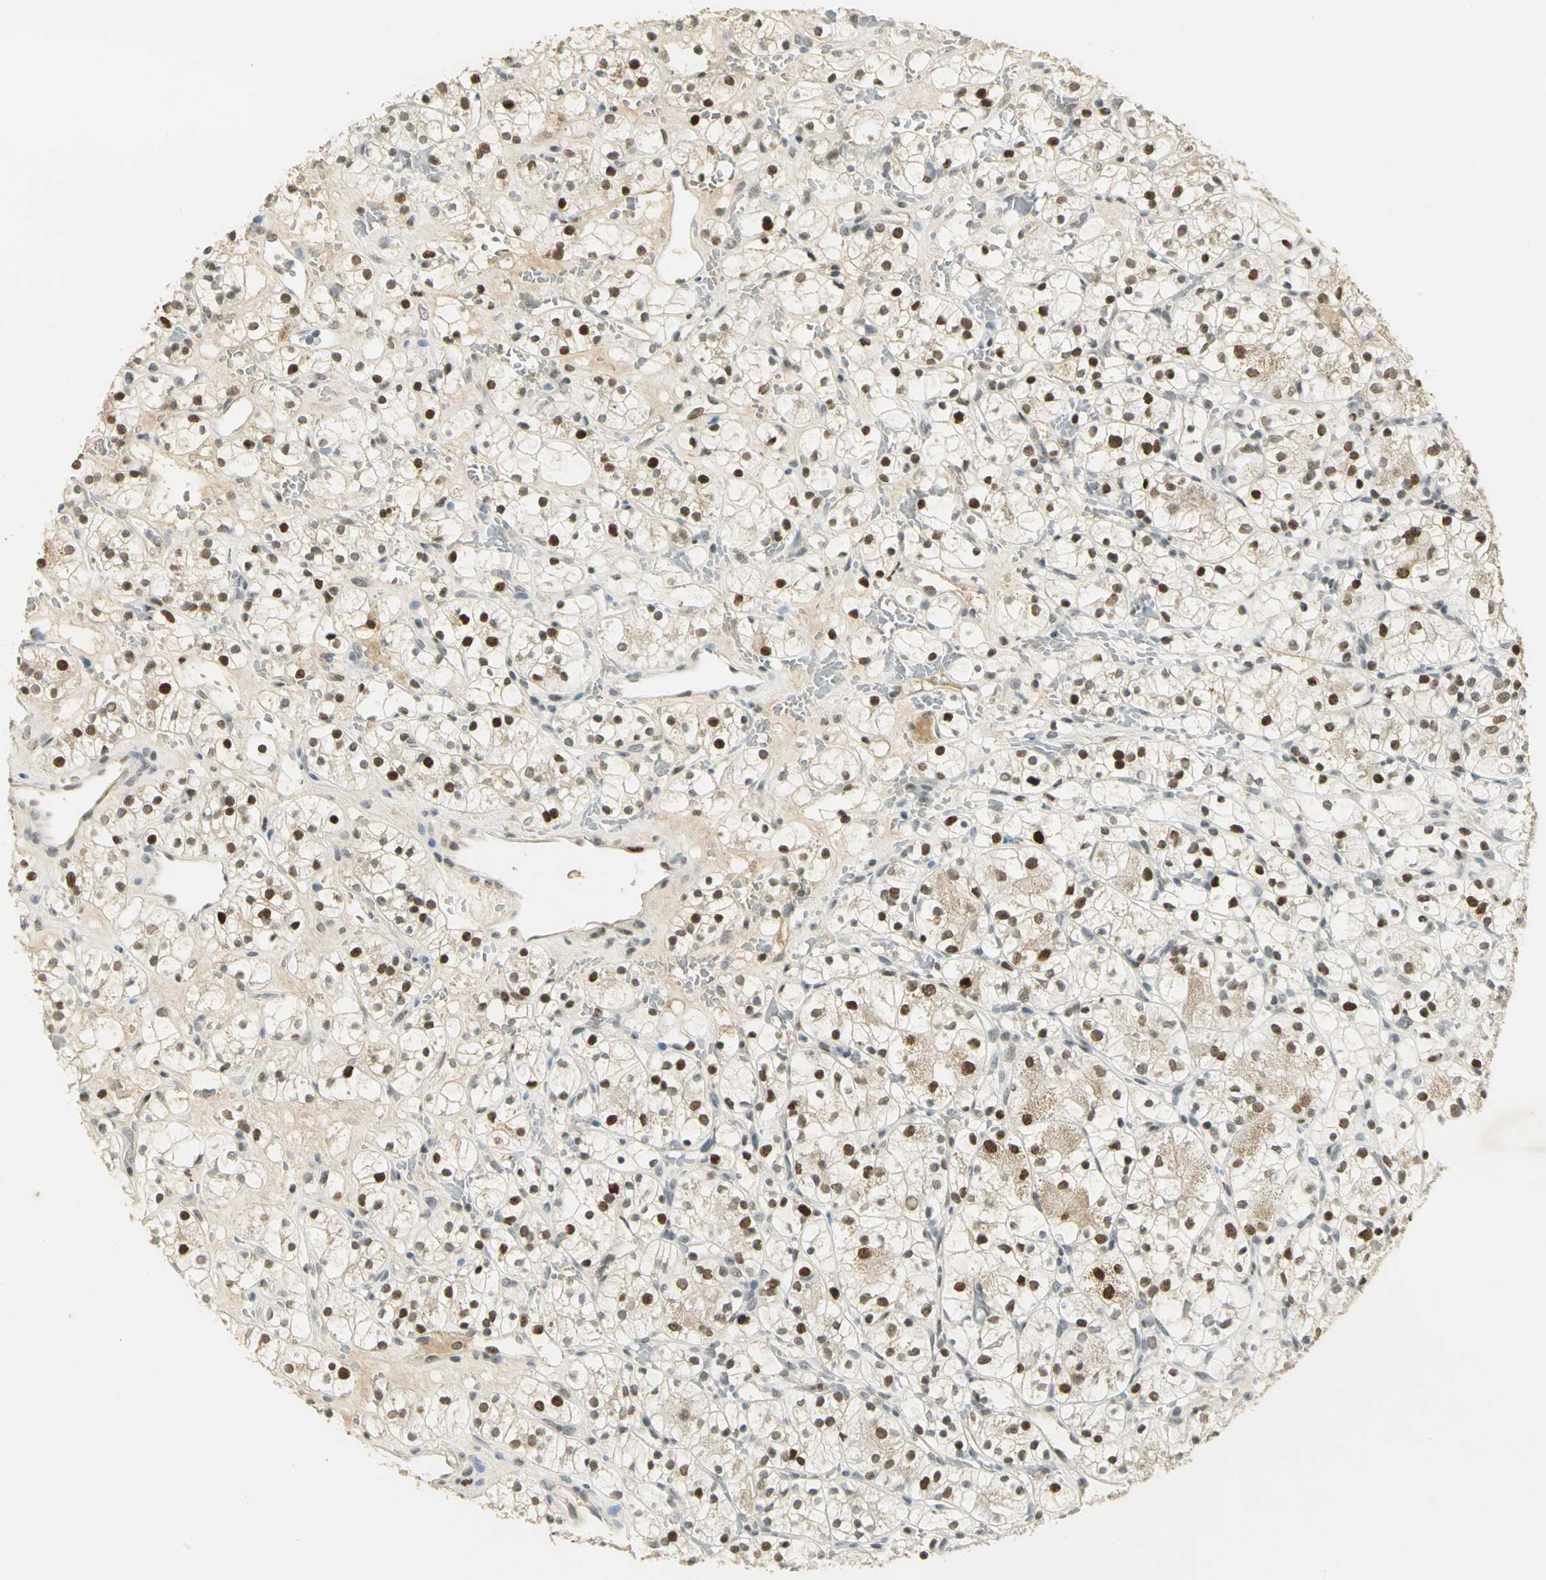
{"staining": {"intensity": "strong", "quantity": ">75%", "location": "nuclear"}, "tissue": "renal cancer", "cell_type": "Tumor cells", "image_type": "cancer", "snomed": [{"axis": "morphology", "description": "Adenocarcinoma, NOS"}, {"axis": "topography", "description": "Kidney"}], "caption": "The image exhibits staining of renal cancer (adenocarcinoma), revealing strong nuclear protein expression (brown color) within tumor cells.", "gene": "AK6", "patient": {"sex": "female", "age": 60}}